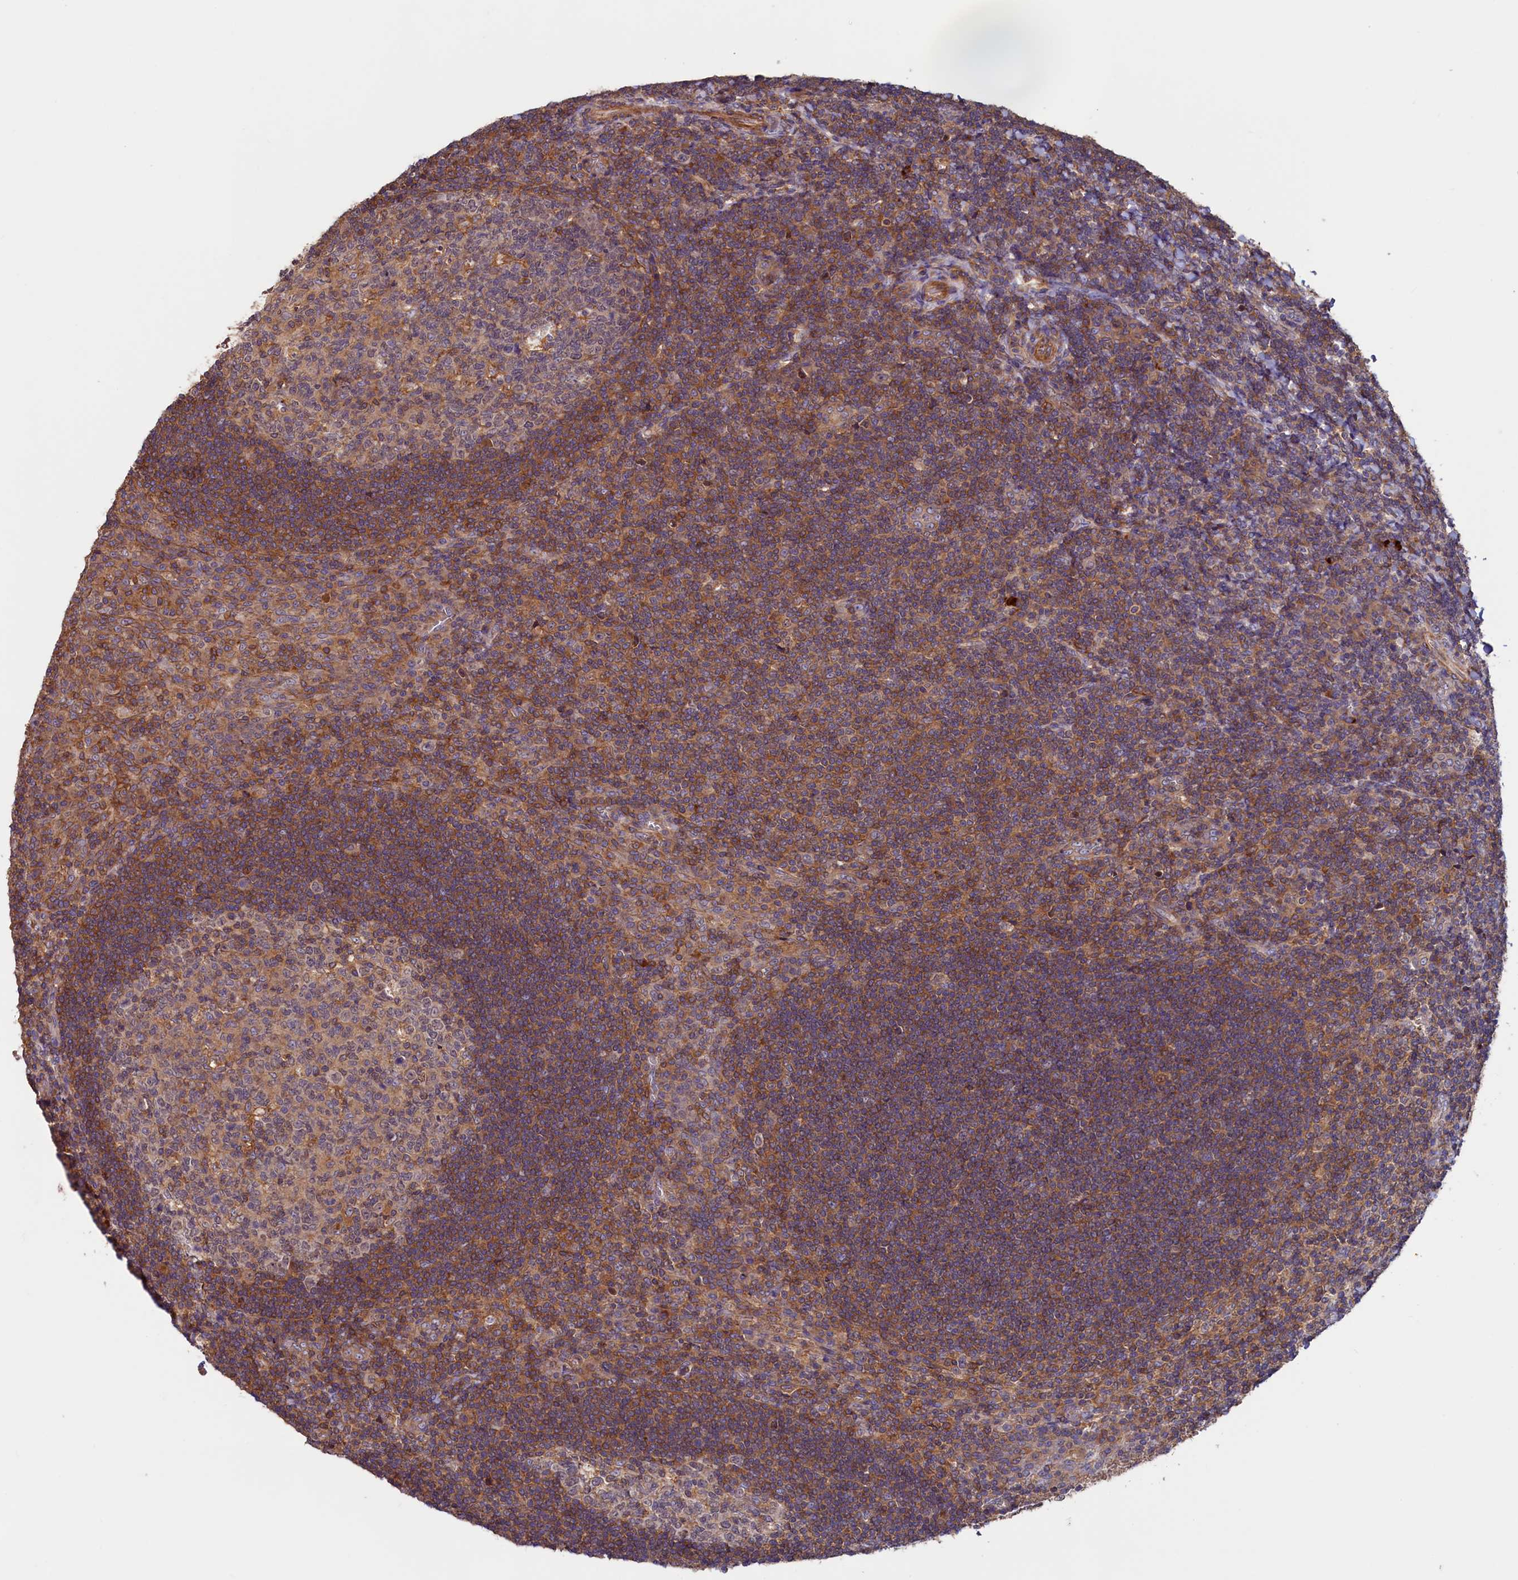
{"staining": {"intensity": "moderate", "quantity": "<25%", "location": "cytoplasmic/membranous"}, "tissue": "tonsil", "cell_type": "Germinal center cells", "image_type": "normal", "snomed": [{"axis": "morphology", "description": "Normal tissue, NOS"}, {"axis": "topography", "description": "Tonsil"}], "caption": "An immunohistochemistry image of unremarkable tissue is shown. Protein staining in brown highlights moderate cytoplasmic/membranous positivity in tonsil within germinal center cells. The protein is stained brown, and the nuclei are stained in blue (DAB (3,3'-diaminobenzidine) IHC with brightfield microscopy, high magnification).", "gene": "DUOXA1", "patient": {"sex": "male", "age": 17}}